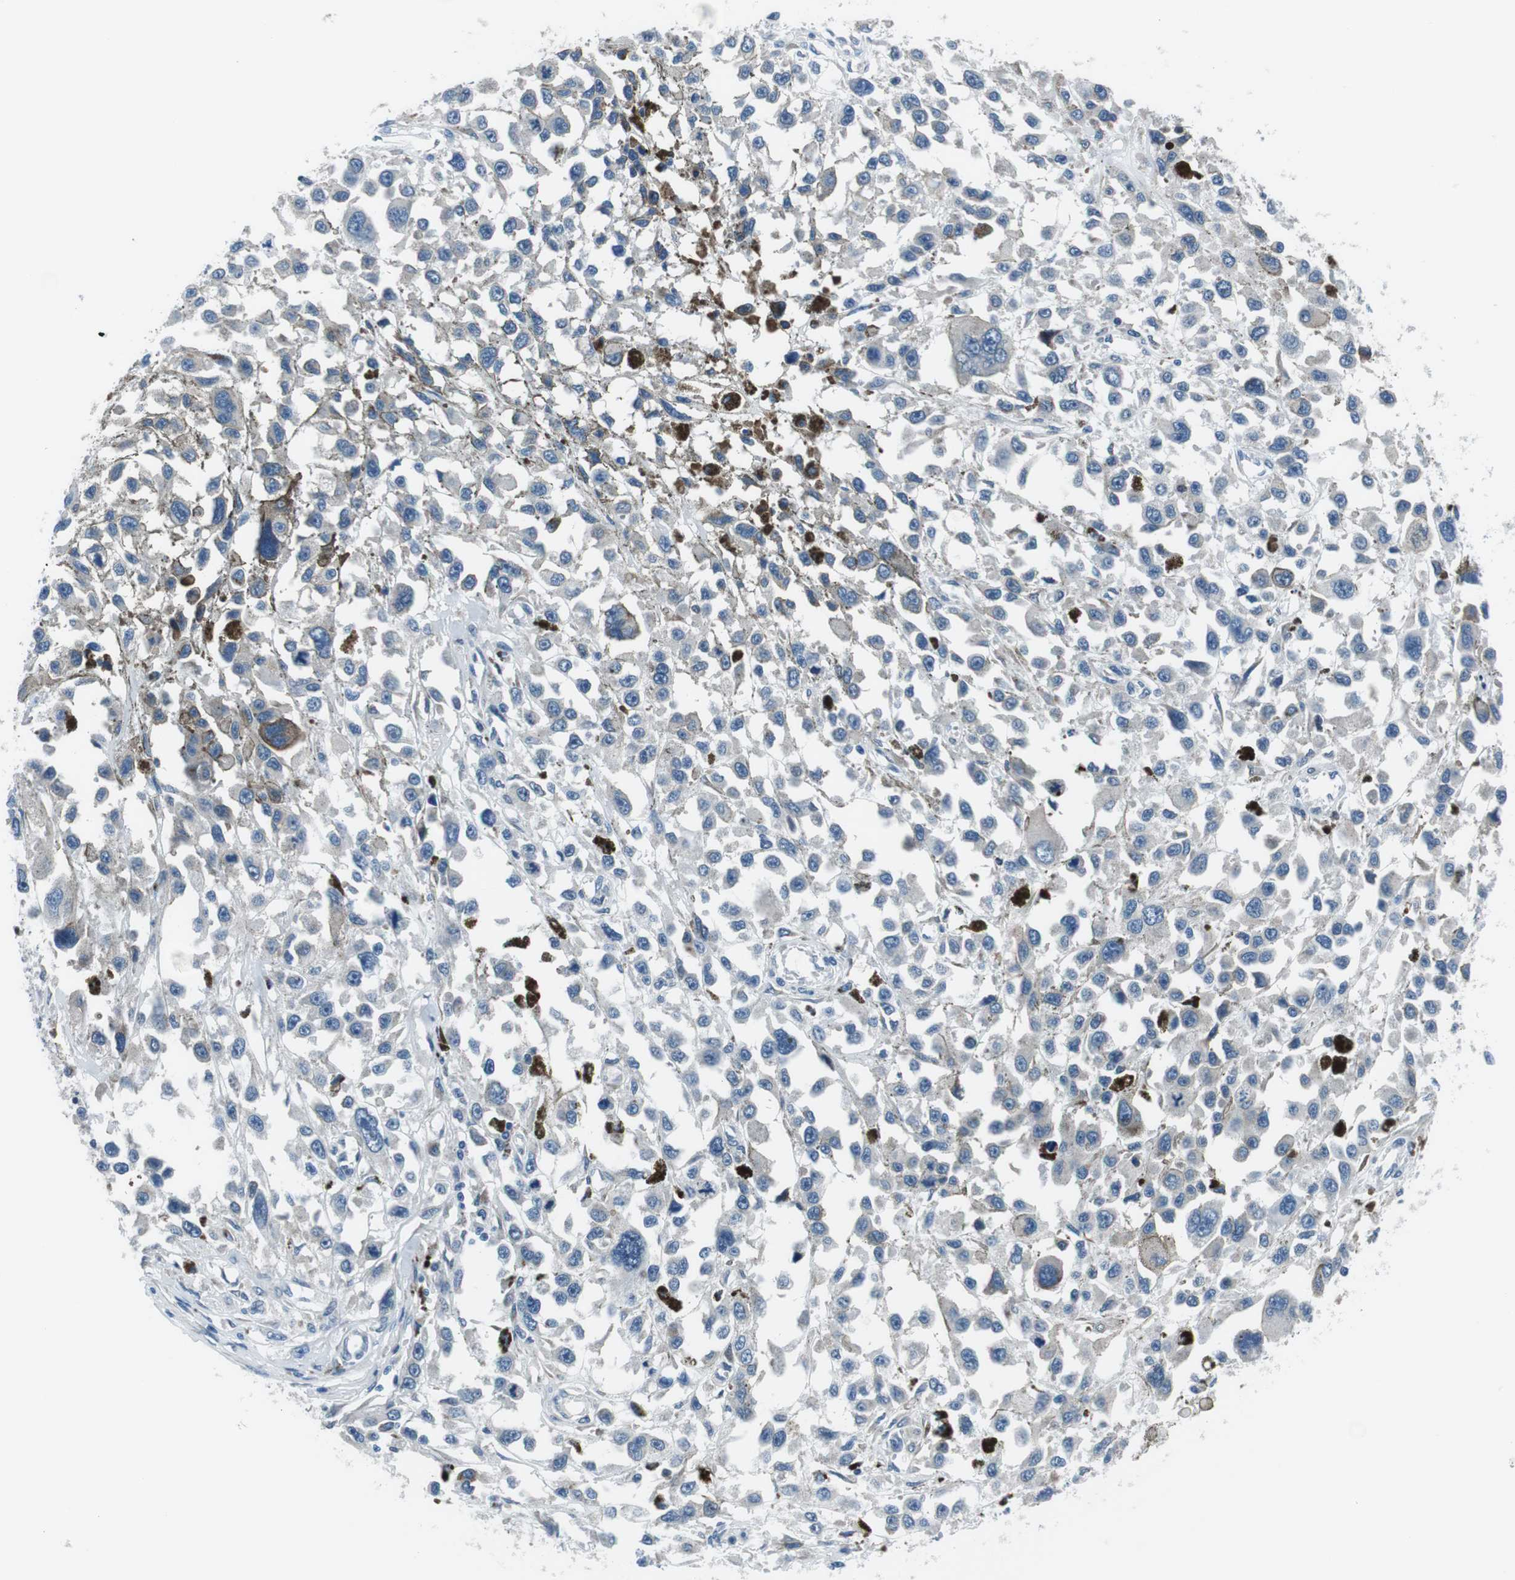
{"staining": {"intensity": "negative", "quantity": "none", "location": "none"}, "tissue": "melanoma", "cell_type": "Tumor cells", "image_type": "cancer", "snomed": [{"axis": "morphology", "description": "Malignant melanoma, Metastatic site"}, {"axis": "topography", "description": "Lymph node"}], "caption": "The histopathology image demonstrates no staining of tumor cells in melanoma. (DAB (3,3'-diaminobenzidine) immunohistochemistry visualized using brightfield microscopy, high magnification).", "gene": "NUCB2", "patient": {"sex": "male", "age": 59}}